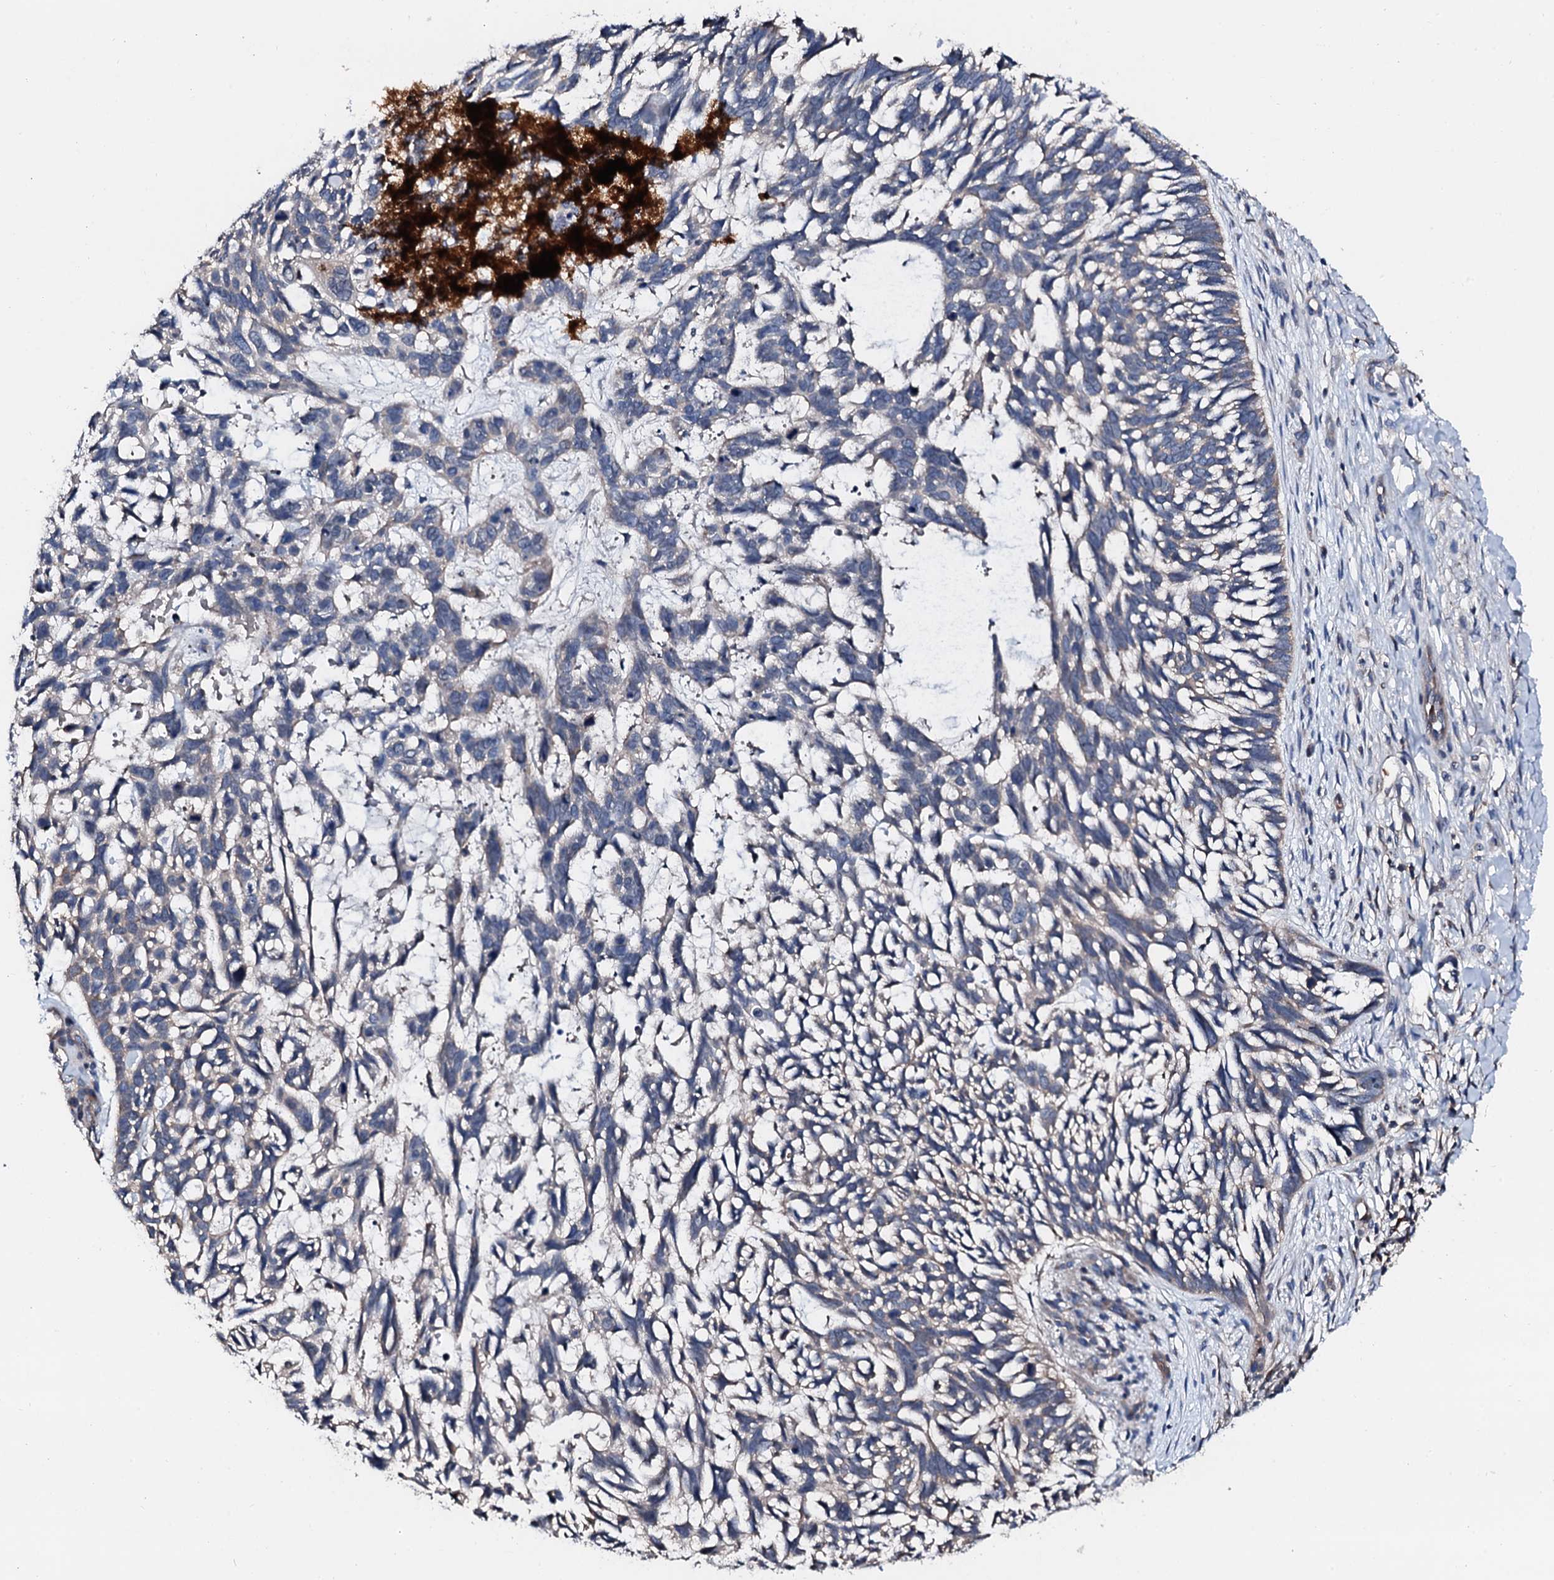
{"staining": {"intensity": "negative", "quantity": "none", "location": "none"}, "tissue": "skin cancer", "cell_type": "Tumor cells", "image_type": "cancer", "snomed": [{"axis": "morphology", "description": "Basal cell carcinoma"}, {"axis": "topography", "description": "Skin"}], "caption": "A micrograph of basal cell carcinoma (skin) stained for a protein displays no brown staining in tumor cells.", "gene": "TRAFD1", "patient": {"sex": "male", "age": 88}}